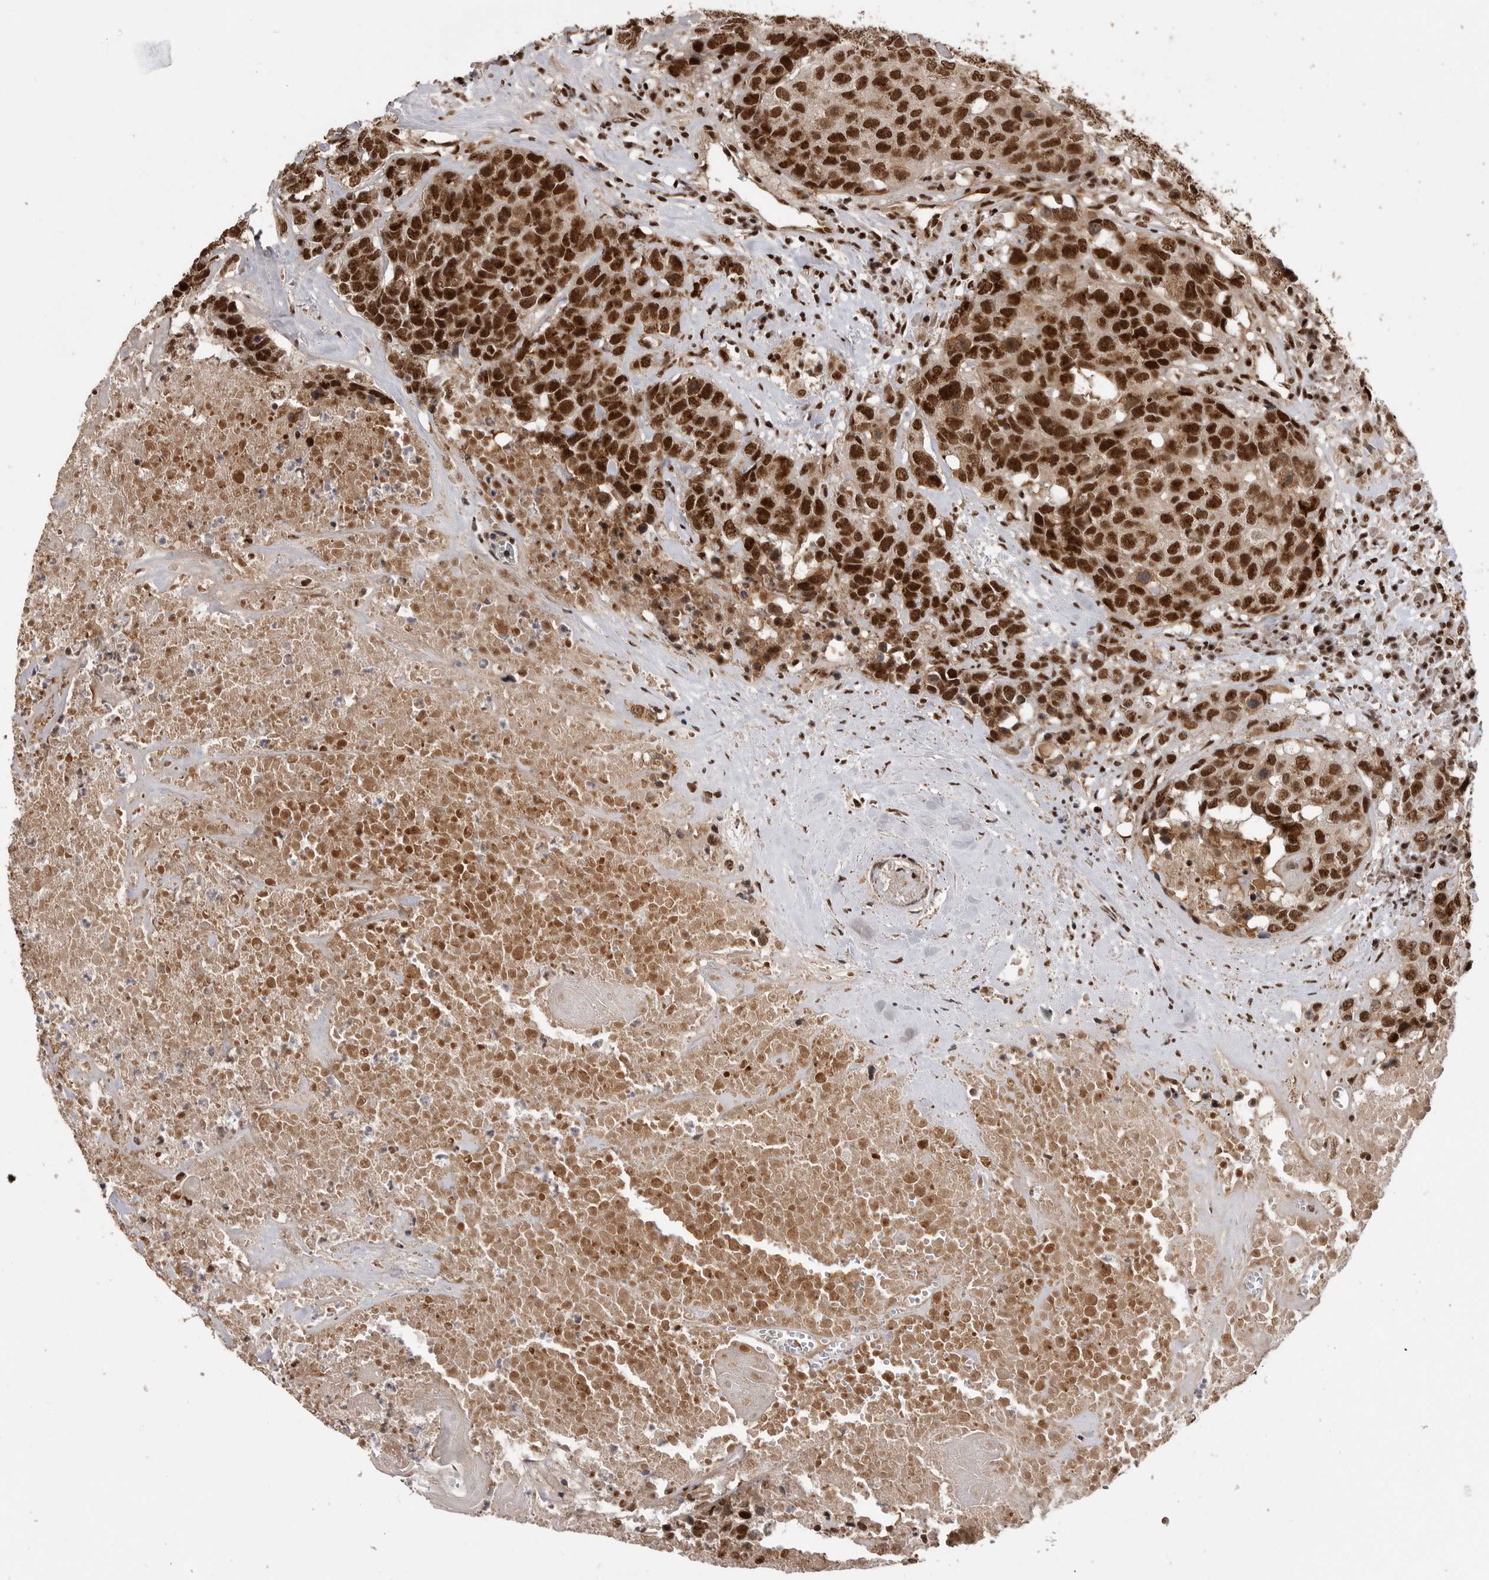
{"staining": {"intensity": "strong", "quantity": ">75%", "location": "nuclear"}, "tissue": "head and neck cancer", "cell_type": "Tumor cells", "image_type": "cancer", "snomed": [{"axis": "morphology", "description": "Squamous cell carcinoma, NOS"}, {"axis": "topography", "description": "Head-Neck"}], "caption": "Immunohistochemistry (IHC) histopathology image of neoplastic tissue: head and neck cancer stained using immunohistochemistry exhibits high levels of strong protein expression localized specifically in the nuclear of tumor cells, appearing as a nuclear brown color.", "gene": "PPP1R8", "patient": {"sex": "male", "age": 66}}